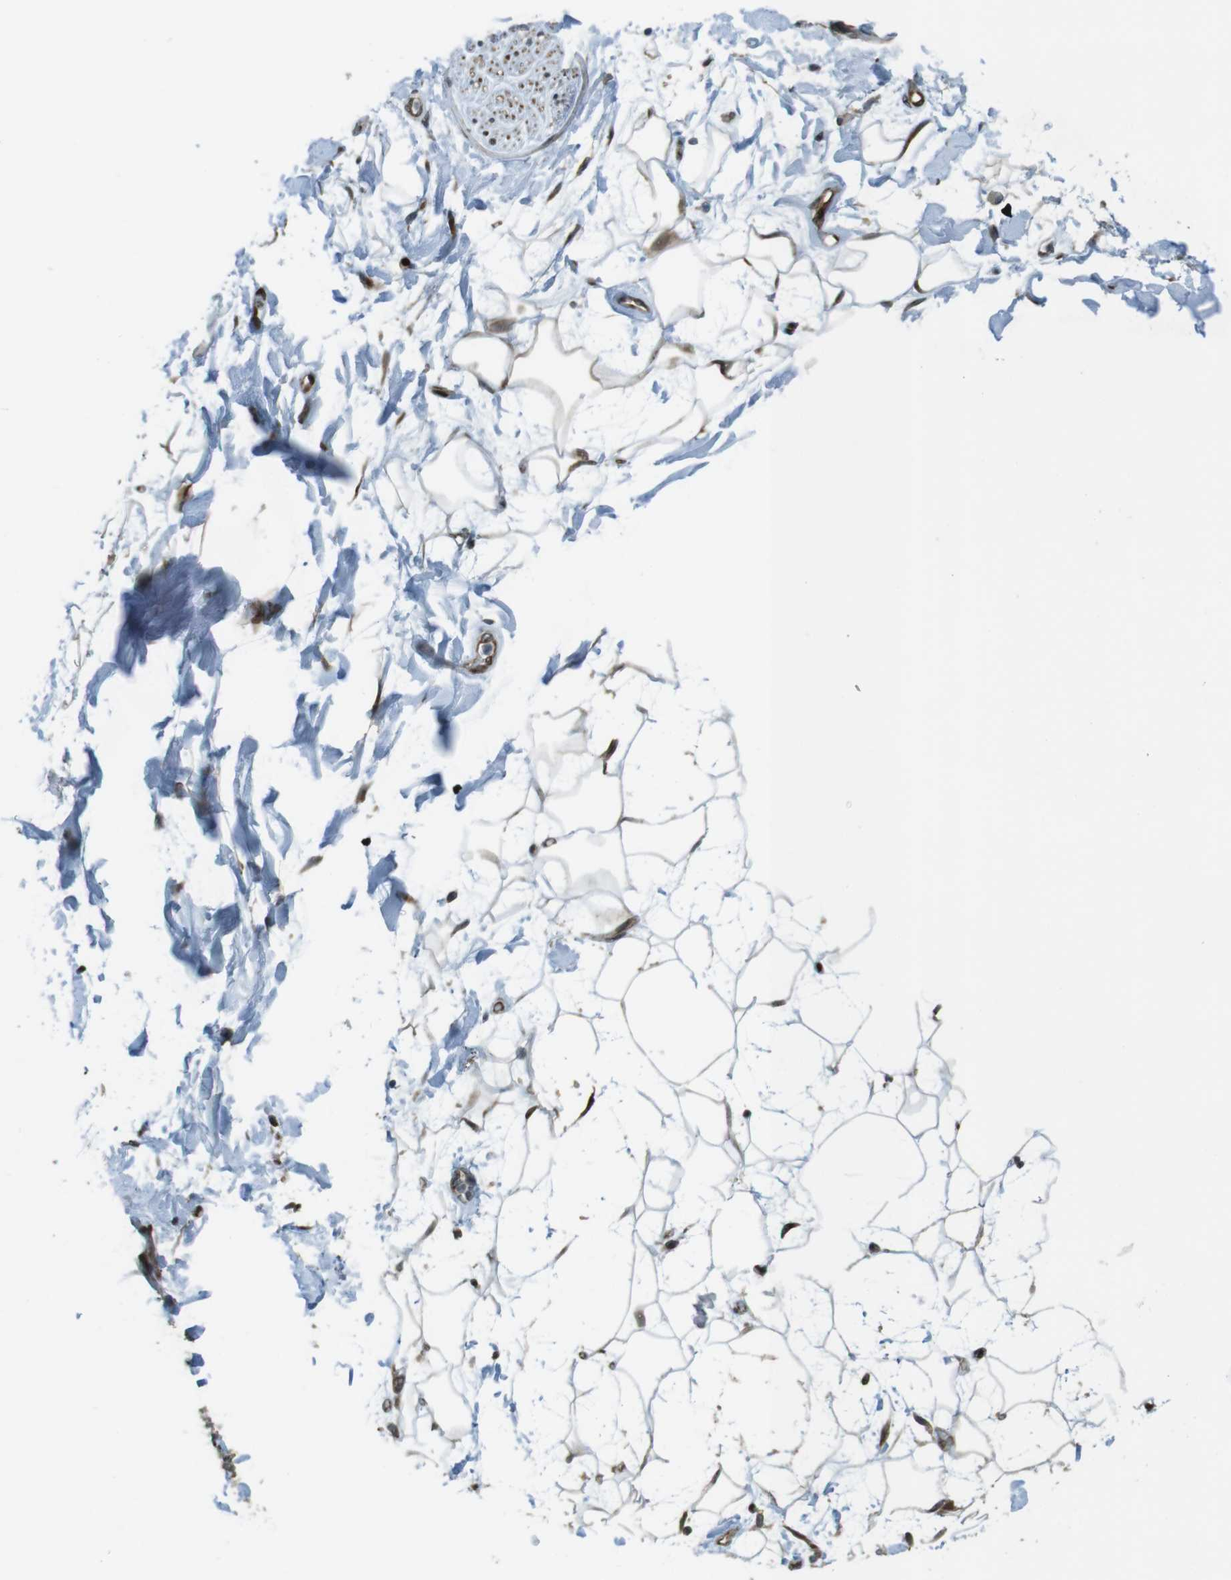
{"staining": {"intensity": "moderate", "quantity": ">75%", "location": "cytoplasmic/membranous,nuclear"}, "tissue": "adipose tissue", "cell_type": "Adipocytes", "image_type": "normal", "snomed": [{"axis": "morphology", "description": "Normal tissue, NOS"}, {"axis": "topography", "description": "Soft tissue"}], "caption": "Protein staining of benign adipose tissue demonstrates moderate cytoplasmic/membranous,nuclear staining in approximately >75% of adipocytes.", "gene": "ZNF330", "patient": {"sex": "male", "age": 72}}